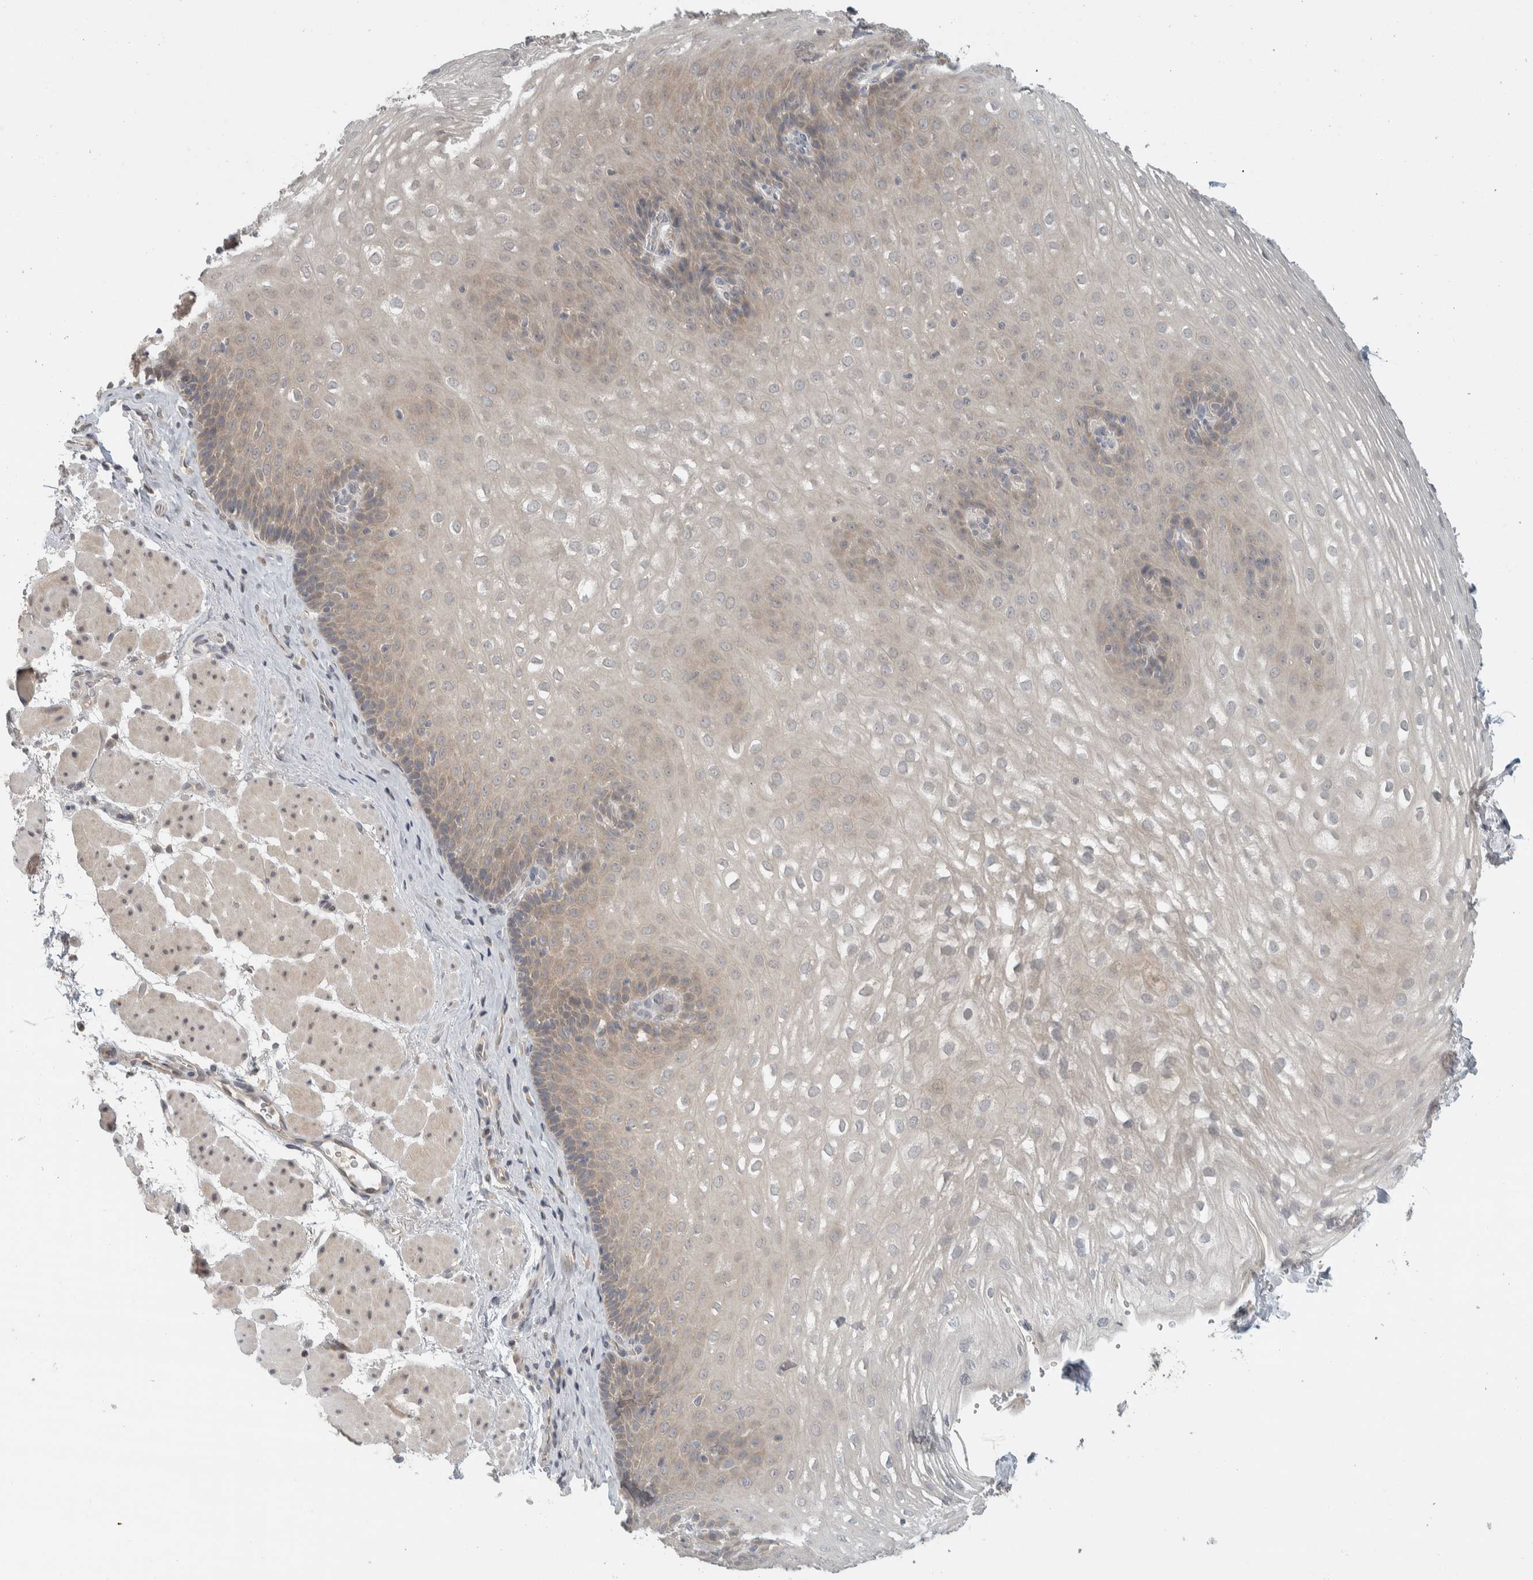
{"staining": {"intensity": "weak", "quantity": "<25%", "location": "cytoplasmic/membranous"}, "tissue": "esophagus", "cell_type": "Squamous epithelial cells", "image_type": "normal", "snomed": [{"axis": "morphology", "description": "Normal tissue, NOS"}, {"axis": "topography", "description": "Esophagus"}], "caption": "This is an immunohistochemistry (IHC) histopathology image of benign esophagus. There is no expression in squamous epithelial cells.", "gene": "AFP", "patient": {"sex": "female", "age": 66}}